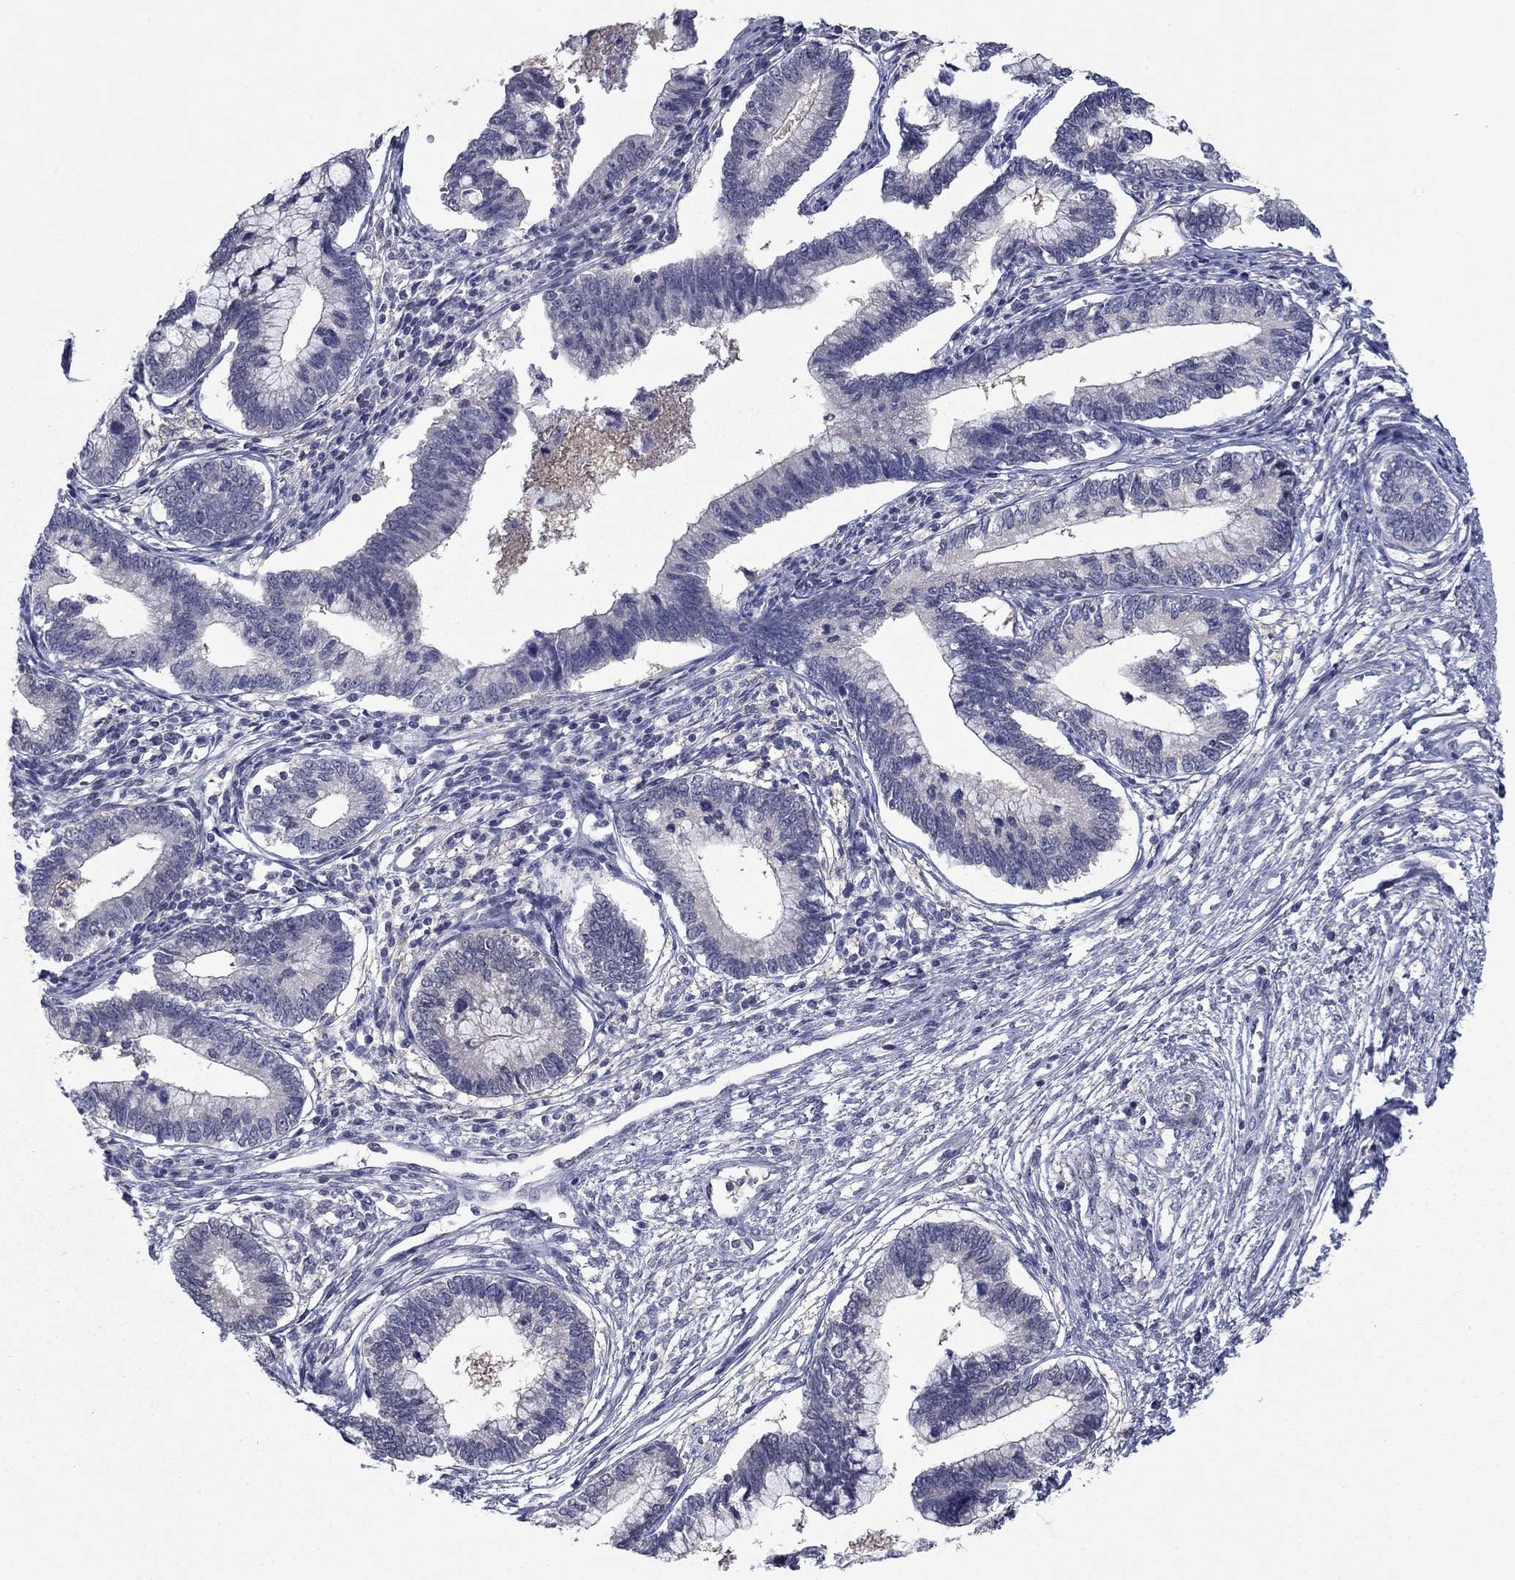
{"staining": {"intensity": "weak", "quantity": "25%-75%", "location": "cytoplasmic/membranous"}, "tissue": "cervical cancer", "cell_type": "Tumor cells", "image_type": "cancer", "snomed": [{"axis": "morphology", "description": "Adenocarcinoma, NOS"}, {"axis": "topography", "description": "Cervix"}], "caption": "Immunohistochemistry (IHC) staining of cervical cancer (adenocarcinoma), which reveals low levels of weak cytoplasmic/membranous staining in approximately 25%-75% of tumor cells indicating weak cytoplasmic/membranous protein positivity. The staining was performed using DAB (brown) for protein detection and nuclei were counterstained in hematoxylin (blue).", "gene": "GRHPR", "patient": {"sex": "female", "age": 44}}